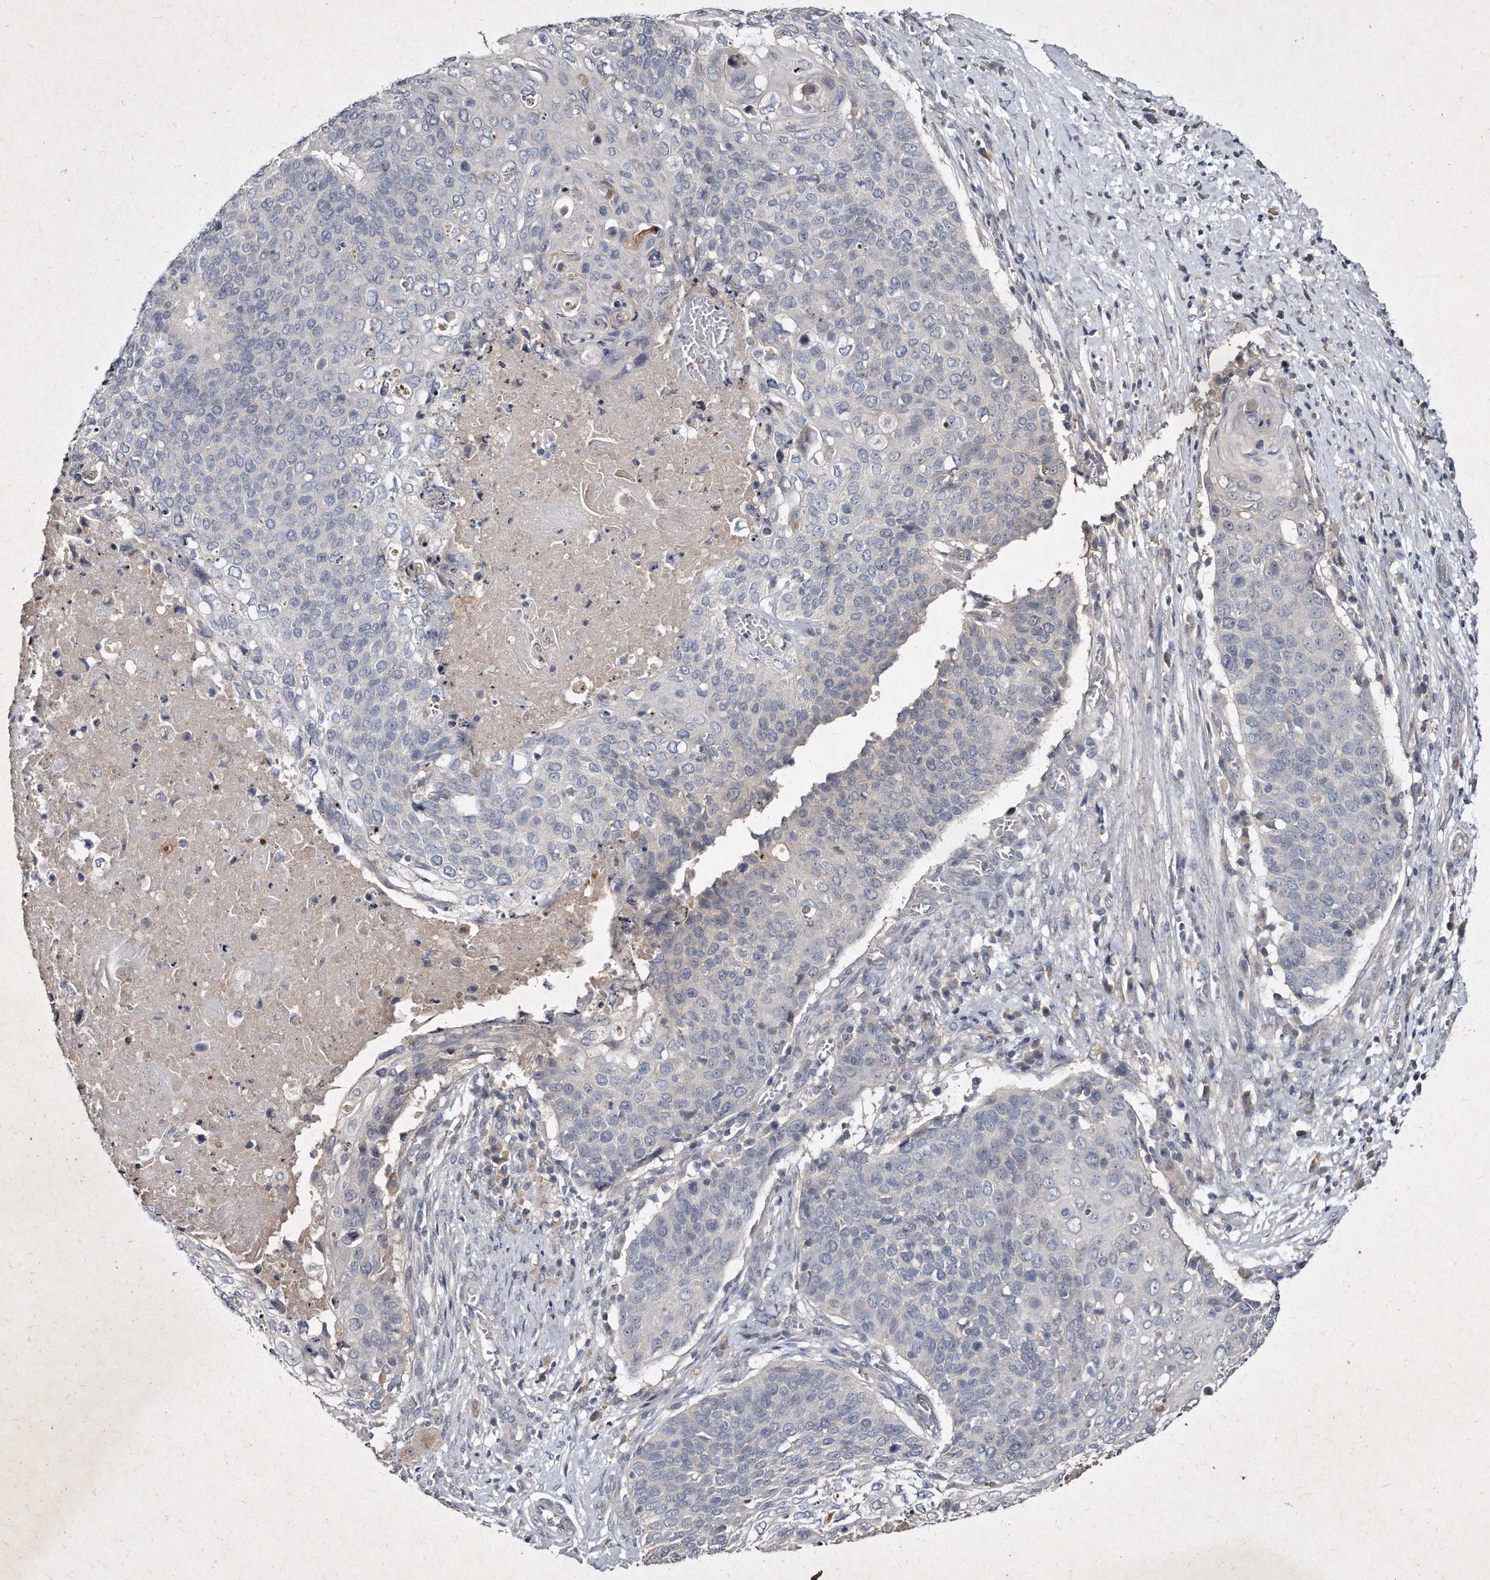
{"staining": {"intensity": "negative", "quantity": "none", "location": "none"}, "tissue": "cervical cancer", "cell_type": "Tumor cells", "image_type": "cancer", "snomed": [{"axis": "morphology", "description": "Squamous cell carcinoma, NOS"}, {"axis": "topography", "description": "Cervix"}], "caption": "A high-resolution histopathology image shows immunohistochemistry (IHC) staining of cervical cancer (squamous cell carcinoma), which shows no significant expression in tumor cells.", "gene": "KLHDC3", "patient": {"sex": "female", "age": 39}}